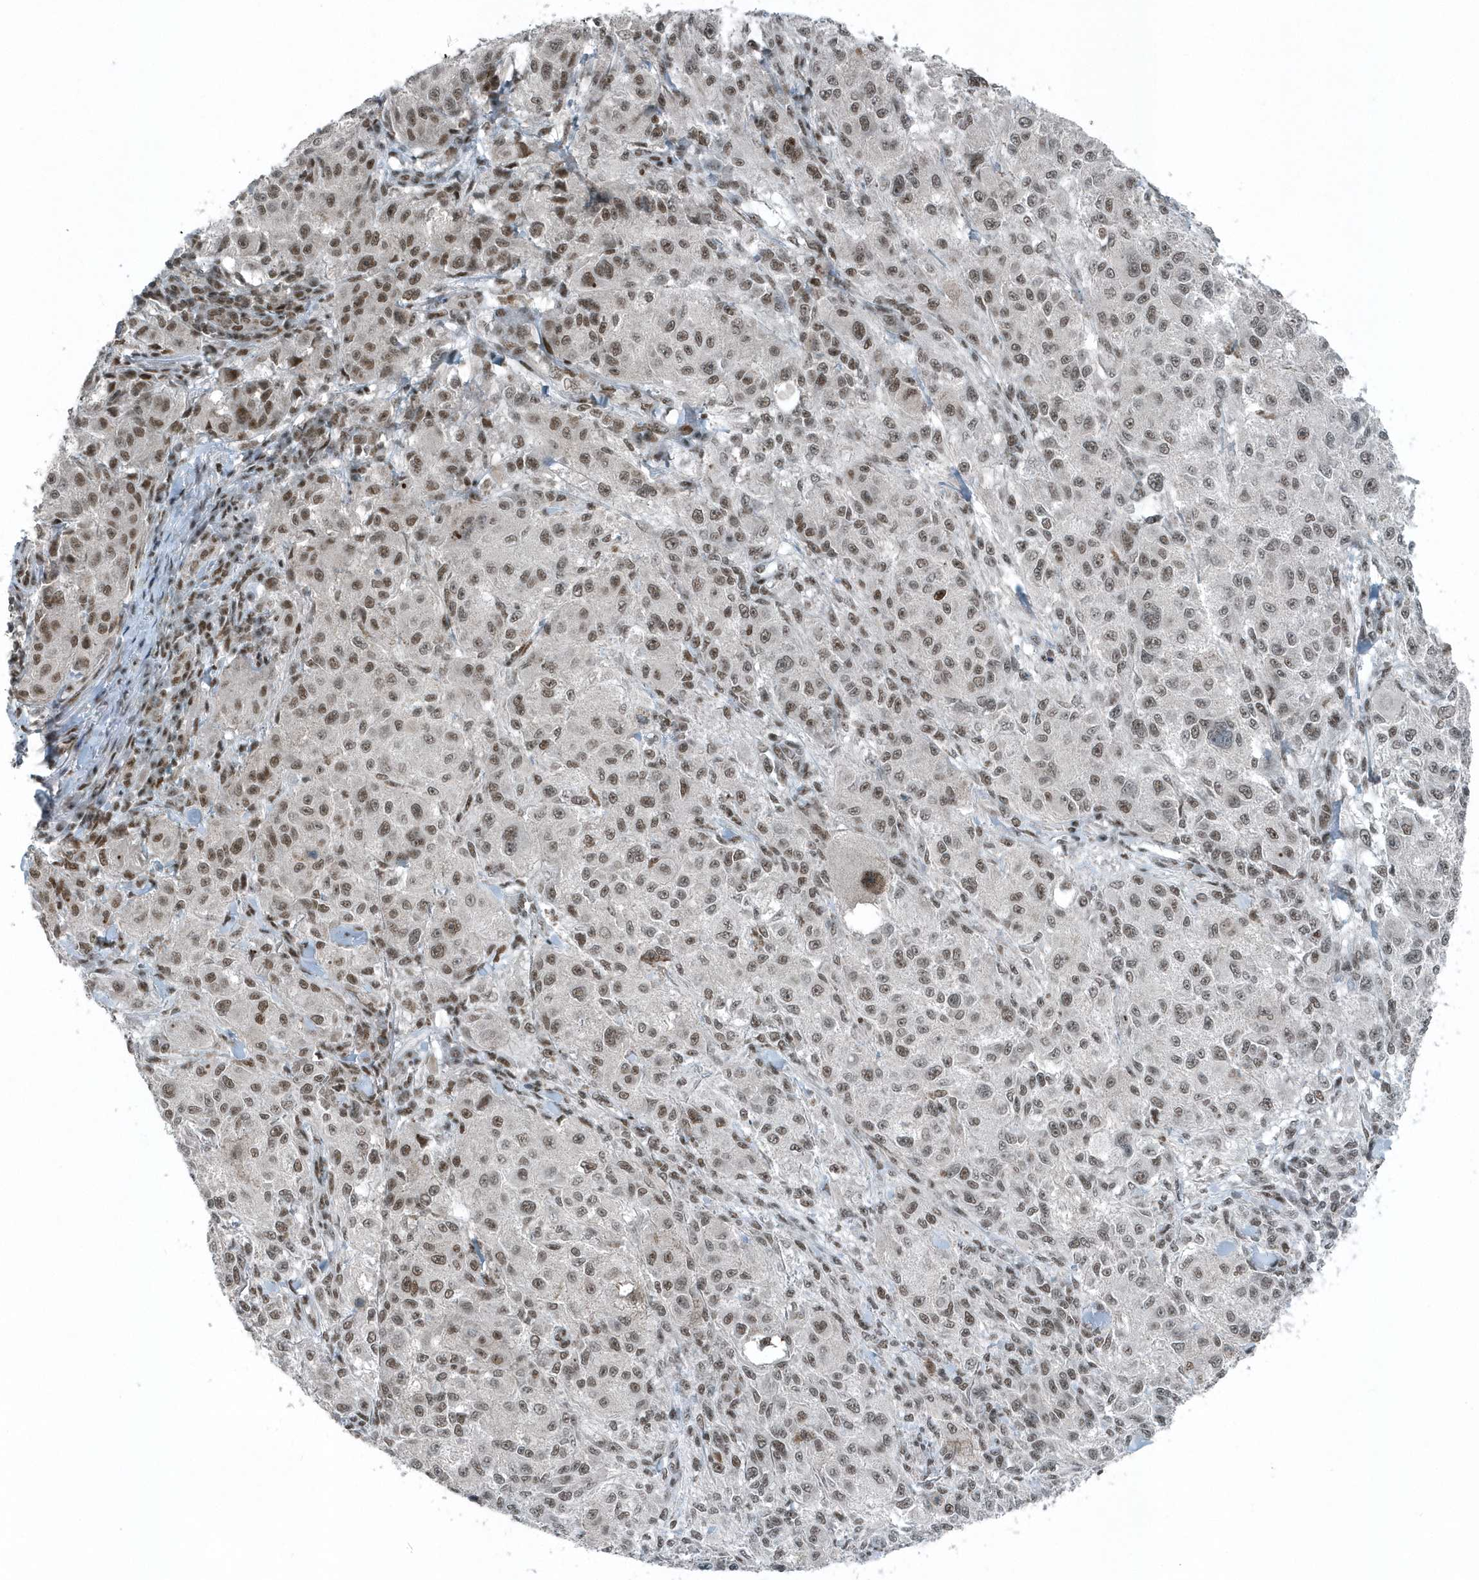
{"staining": {"intensity": "moderate", "quantity": "25%-75%", "location": "nuclear"}, "tissue": "melanoma", "cell_type": "Tumor cells", "image_type": "cancer", "snomed": [{"axis": "morphology", "description": "Necrosis, NOS"}, {"axis": "morphology", "description": "Malignant melanoma, NOS"}, {"axis": "topography", "description": "Skin"}], "caption": "This is an image of immunohistochemistry staining of malignant melanoma, which shows moderate positivity in the nuclear of tumor cells.", "gene": "YTHDC1", "patient": {"sex": "female", "age": 87}}